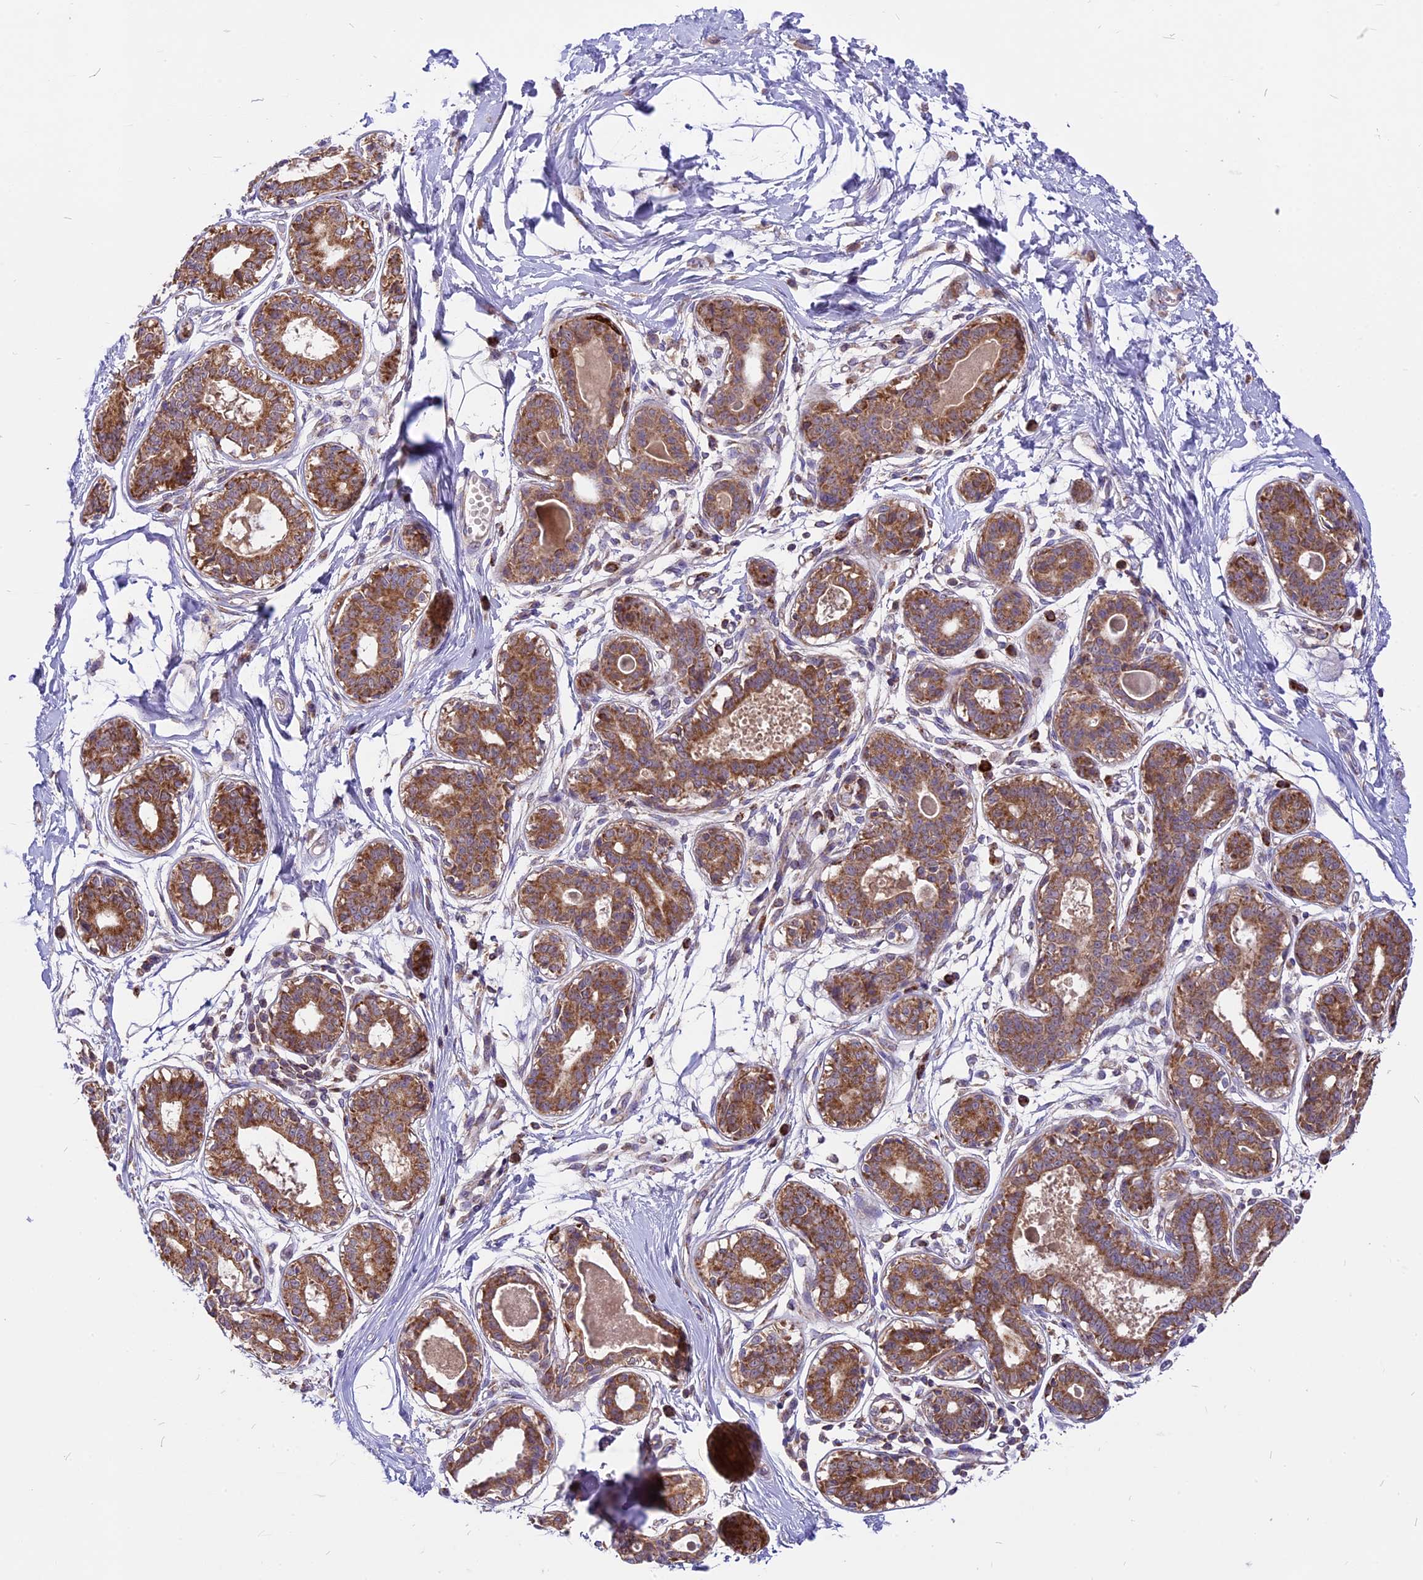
{"staining": {"intensity": "negative", "quantity": "none", "location": "none"}, "tissue": "breast", "cell_type": "Adipocytes", "image_type": "normal", "snomed": [{"axis": "morphology", "description": "Normal tissue, NOS"}, {"axis": "topography", "description": "Breast"}], "caption": "High power microscopy image of an immunohistochemistry (IHC) photomicrograph of benign breast, revealing no significant staining in adipocytes. (DAB immunohistochemistry, high magnification).", "gene": "COX17", "patient": {"sex": "female", "age": 45}}